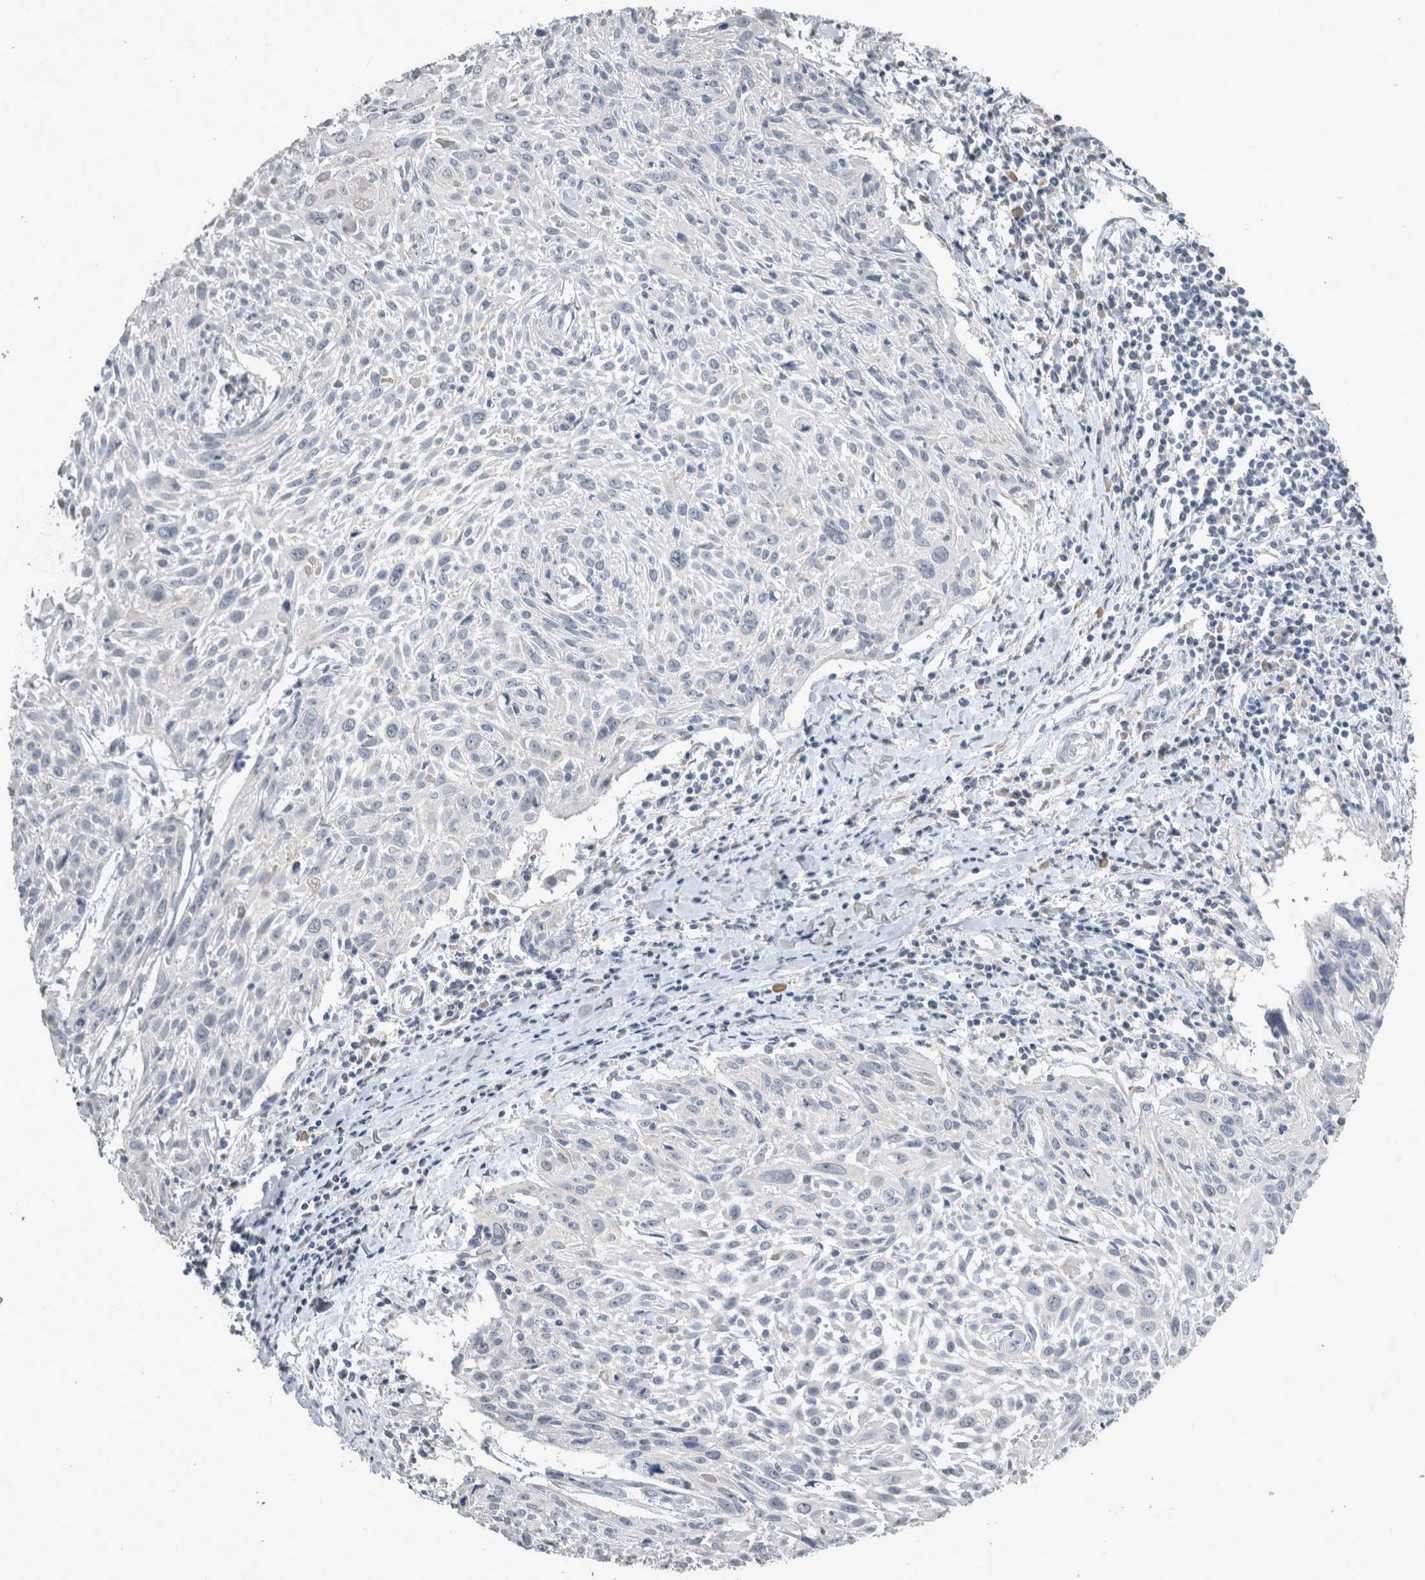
{"staining": {"intensity": "negative", "quantity": "none", "location": "none"}, "tissue": "cervical cancer", "cell_type": "Tumor cells", "image_type": "cancer", "snomed": [{"axis": "morphology", "description": "Squamous cell carcinoma, NOS"}, {"axis": "topography", "description": "Cervix"}], "caption": "This is an immunohistochemistry histopathology image of human cervical squamous cell carcinoma. There is no staining in tumor cells.", "gene": "SLC22A11", "patient": {"sex": "female", "age": 51}}